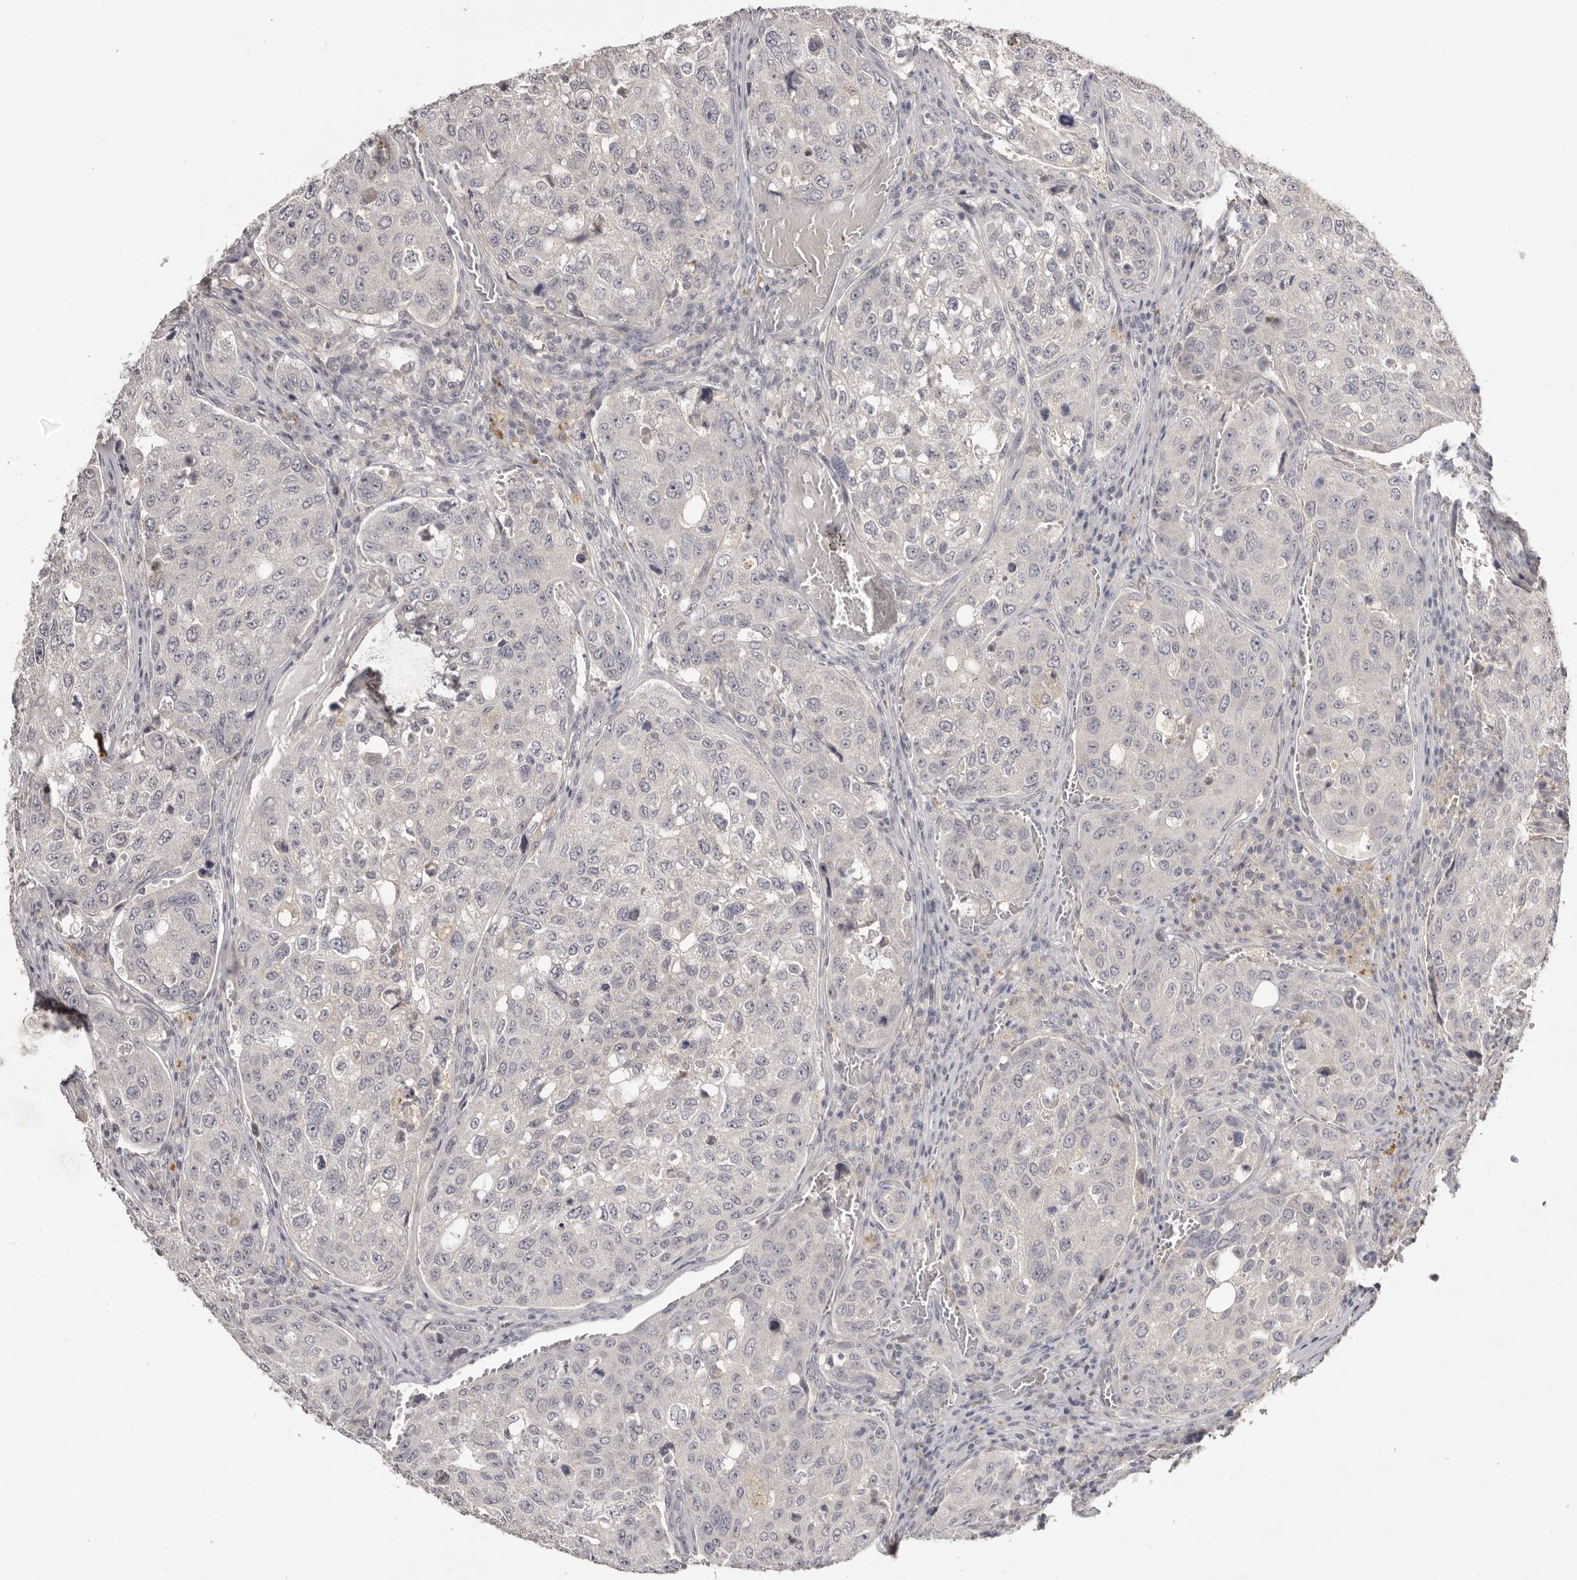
{"staining": {"intensity": "negative", "quantity": "none", "location": "none"}, "tissue": "urothelial cancer", "cell_type": "Tumor cells", "image_type": "cancer", "snomed": [{"axis": "morphology", "description": "Urothelial carcinoma, High grade"}, {"axis": "topography", "description": "Lymph node"}, {"axis": "topography", "description": "Urinary bladder"}], "caption": "Immunohistochemistry (IHC) of high-grade urothelial carcinoma displays no staining in tumor cells.", "gene": "SCUBE2", "patient": {"sex": "male", "age": 51}}